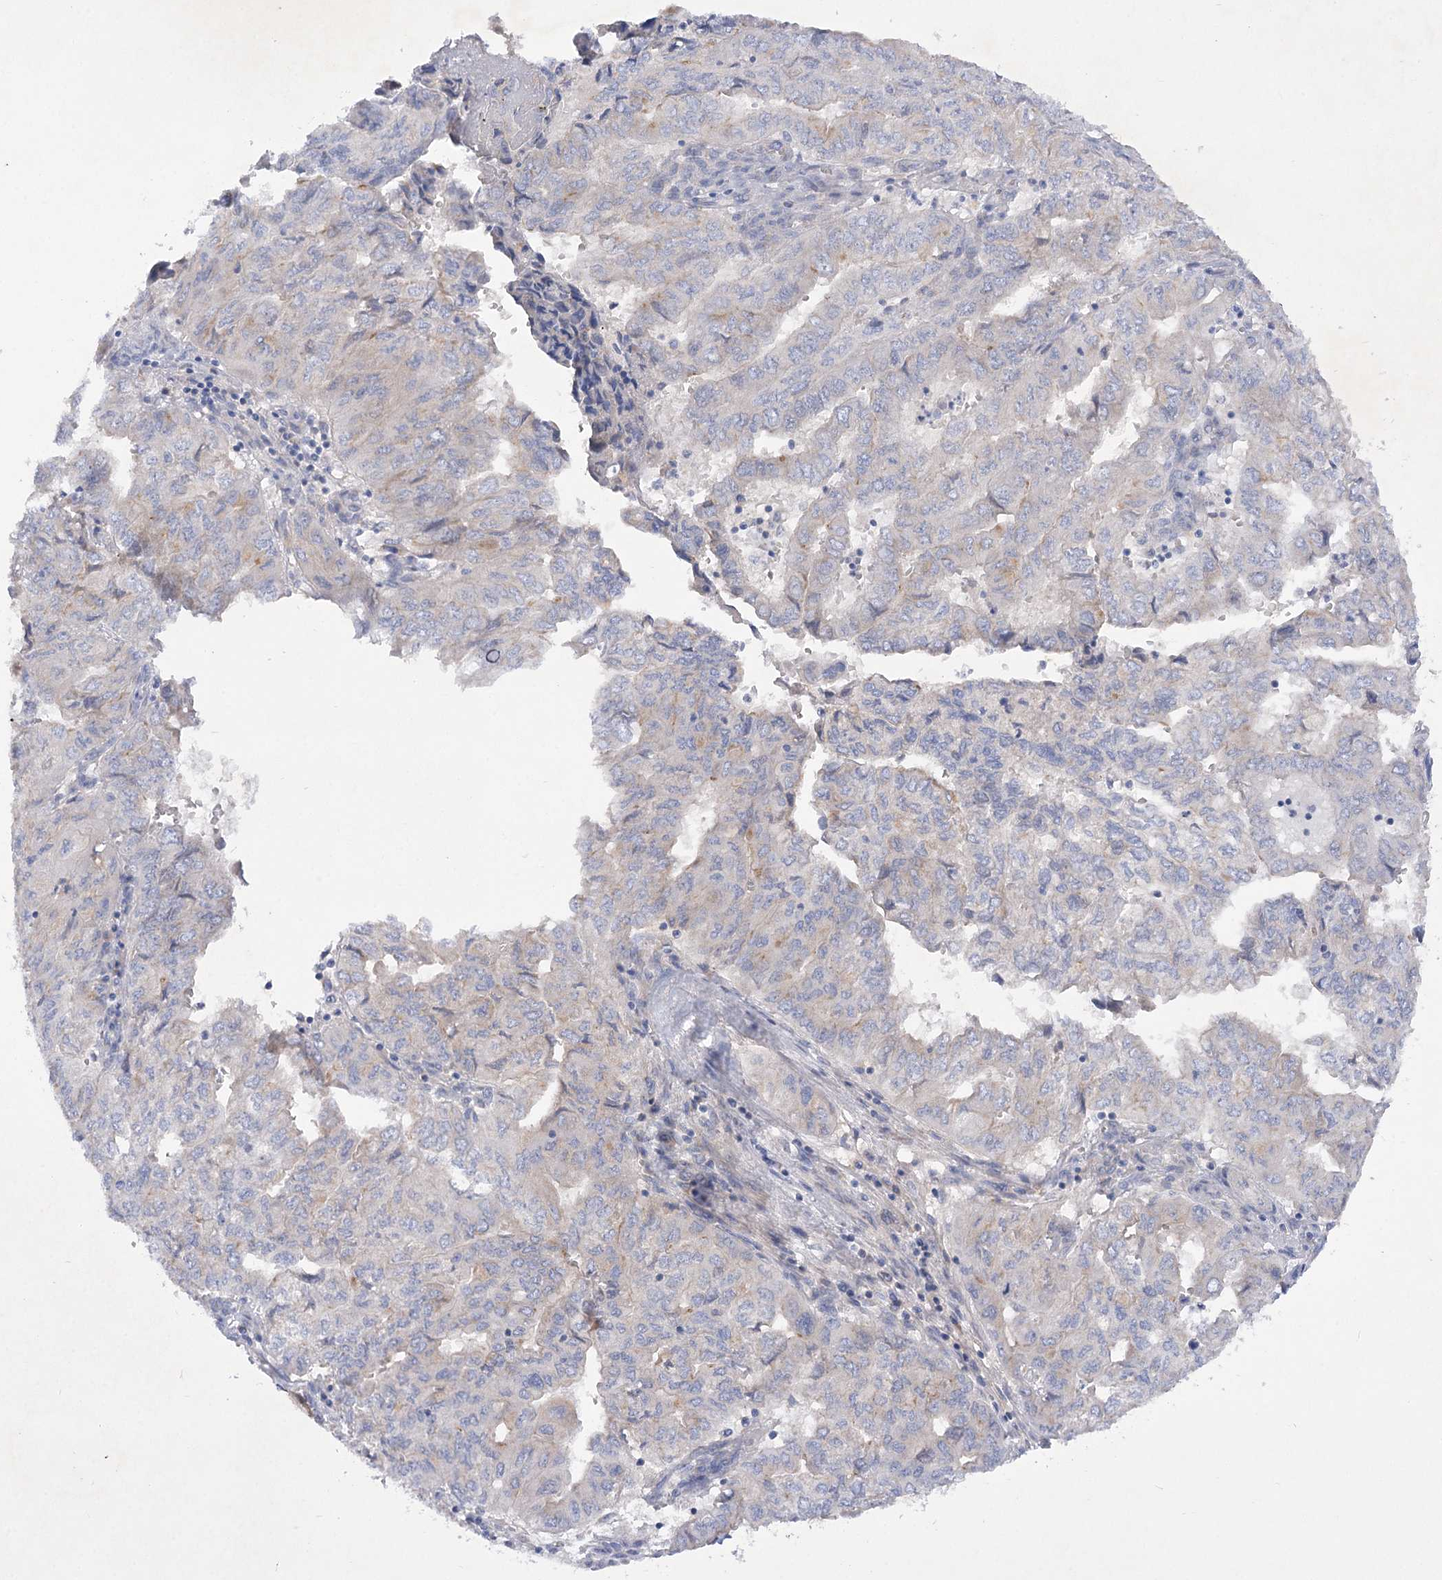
{"staining": {"intensity": "negative", "quantity": "none", "location": "none"}, "tissue": "pancreatic cancer", "cell_type": "Tumor cells", "image_type": "cancer", "snomed": [{"axis": "morphology", "description": "Adenocarcinoma, NOS"}, {"axis": "topography", "description": "Pancreas"}], "caption": "An image of pancreatic adenocarcinoma stained for a protein exhibits no brown staining in tumor cells.", "gene": "GBF1", "patient": {"sex": "male", "age": 51}}